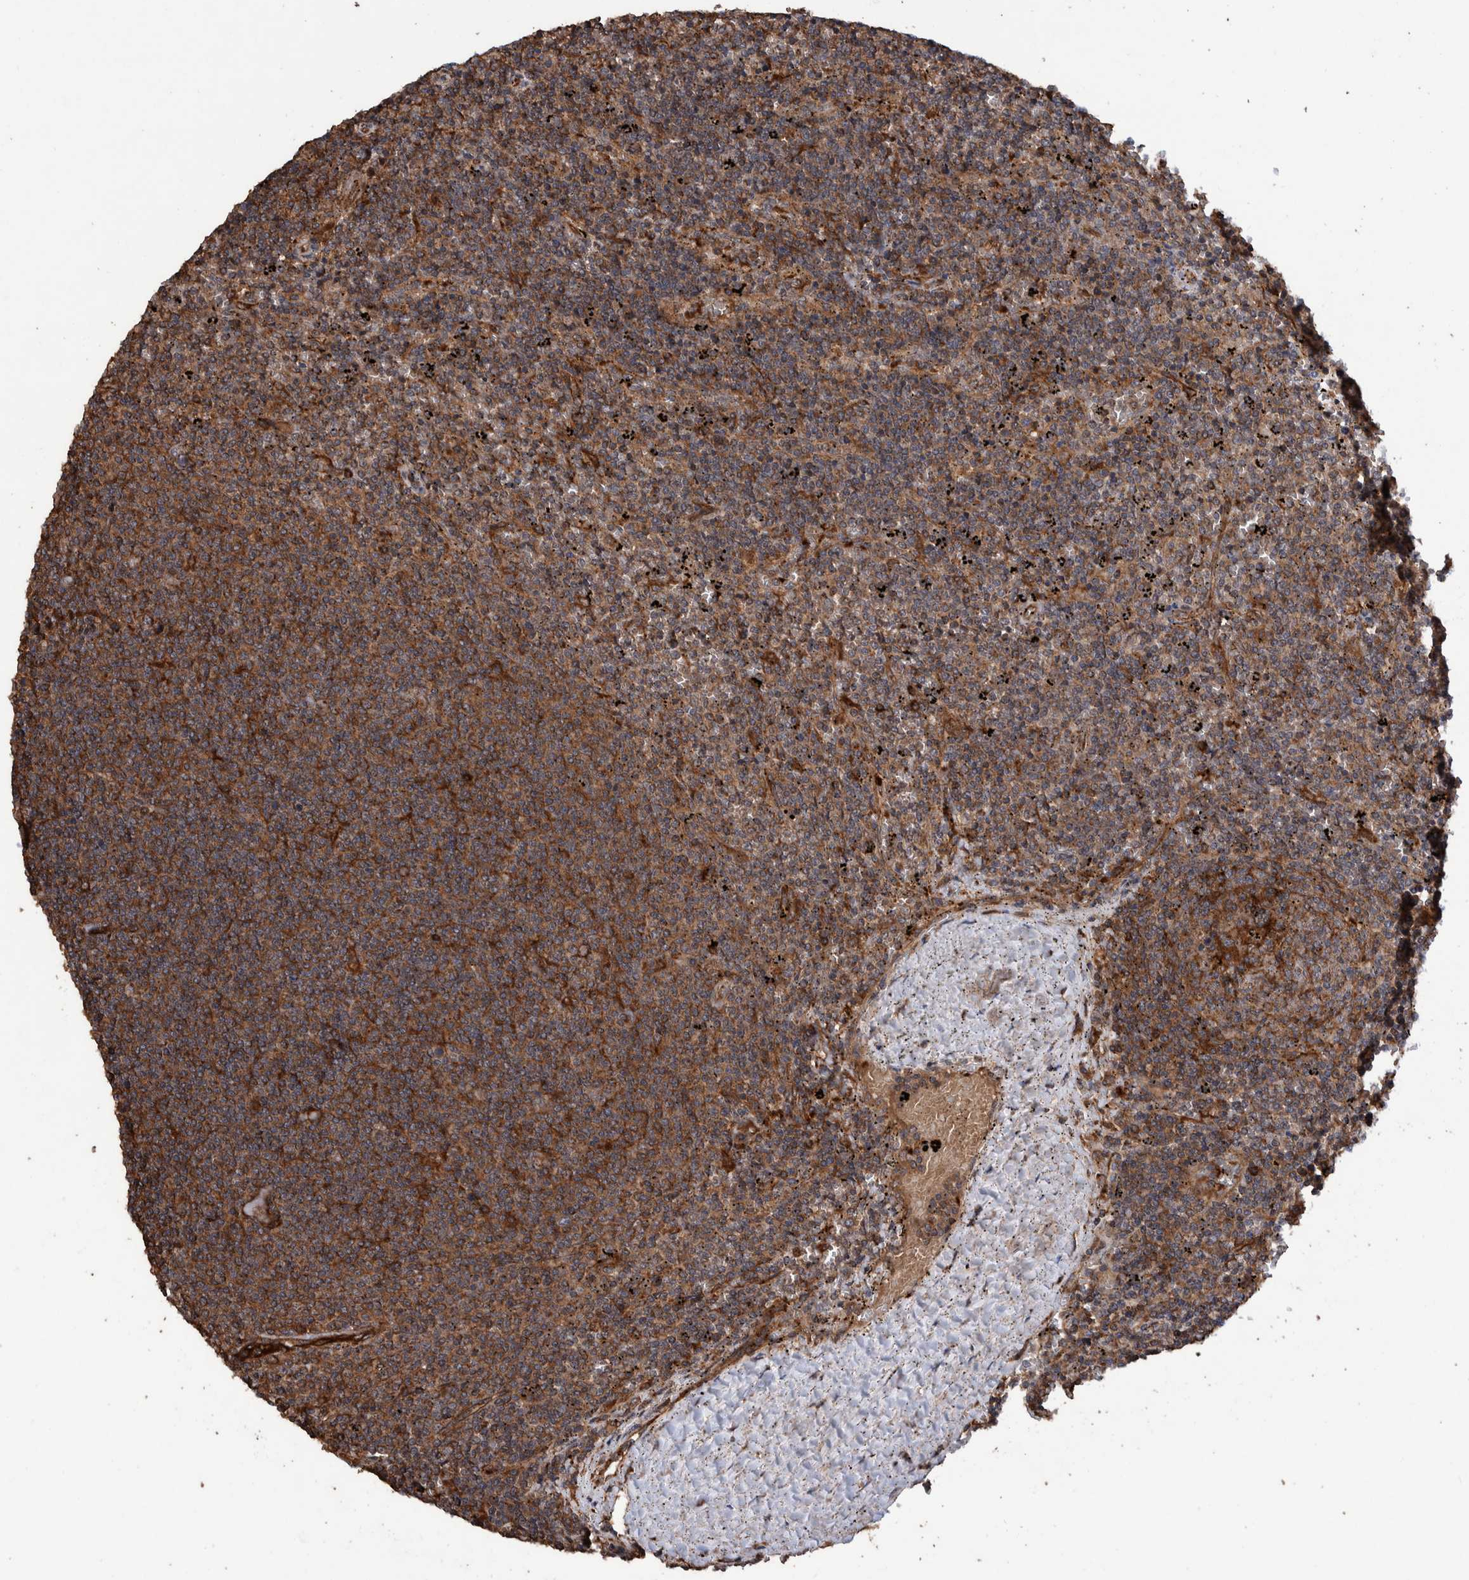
{"staining": {"intensity": "strong", "quantity": ">75%", "location": "cytoplasmic/membranous"}, "tissue": "lymphoma", "cell_type": "Tumor cells", "image_type": "cancer", "snomed": [{"axis": "morphology", "description": "Malignant lymphoma, non-Hodgkin's type, Low grade"}, {"axis": "topography", "description": "Spleen"}], "caption": "About >75% of tumor cells in lymphoma exhibit strong cytoplasmic/membranous protein expression as visualized by brown immunohistochemical staining.", "gene": "TRIM16", "patient": {"sex": "female", "age": 50}}